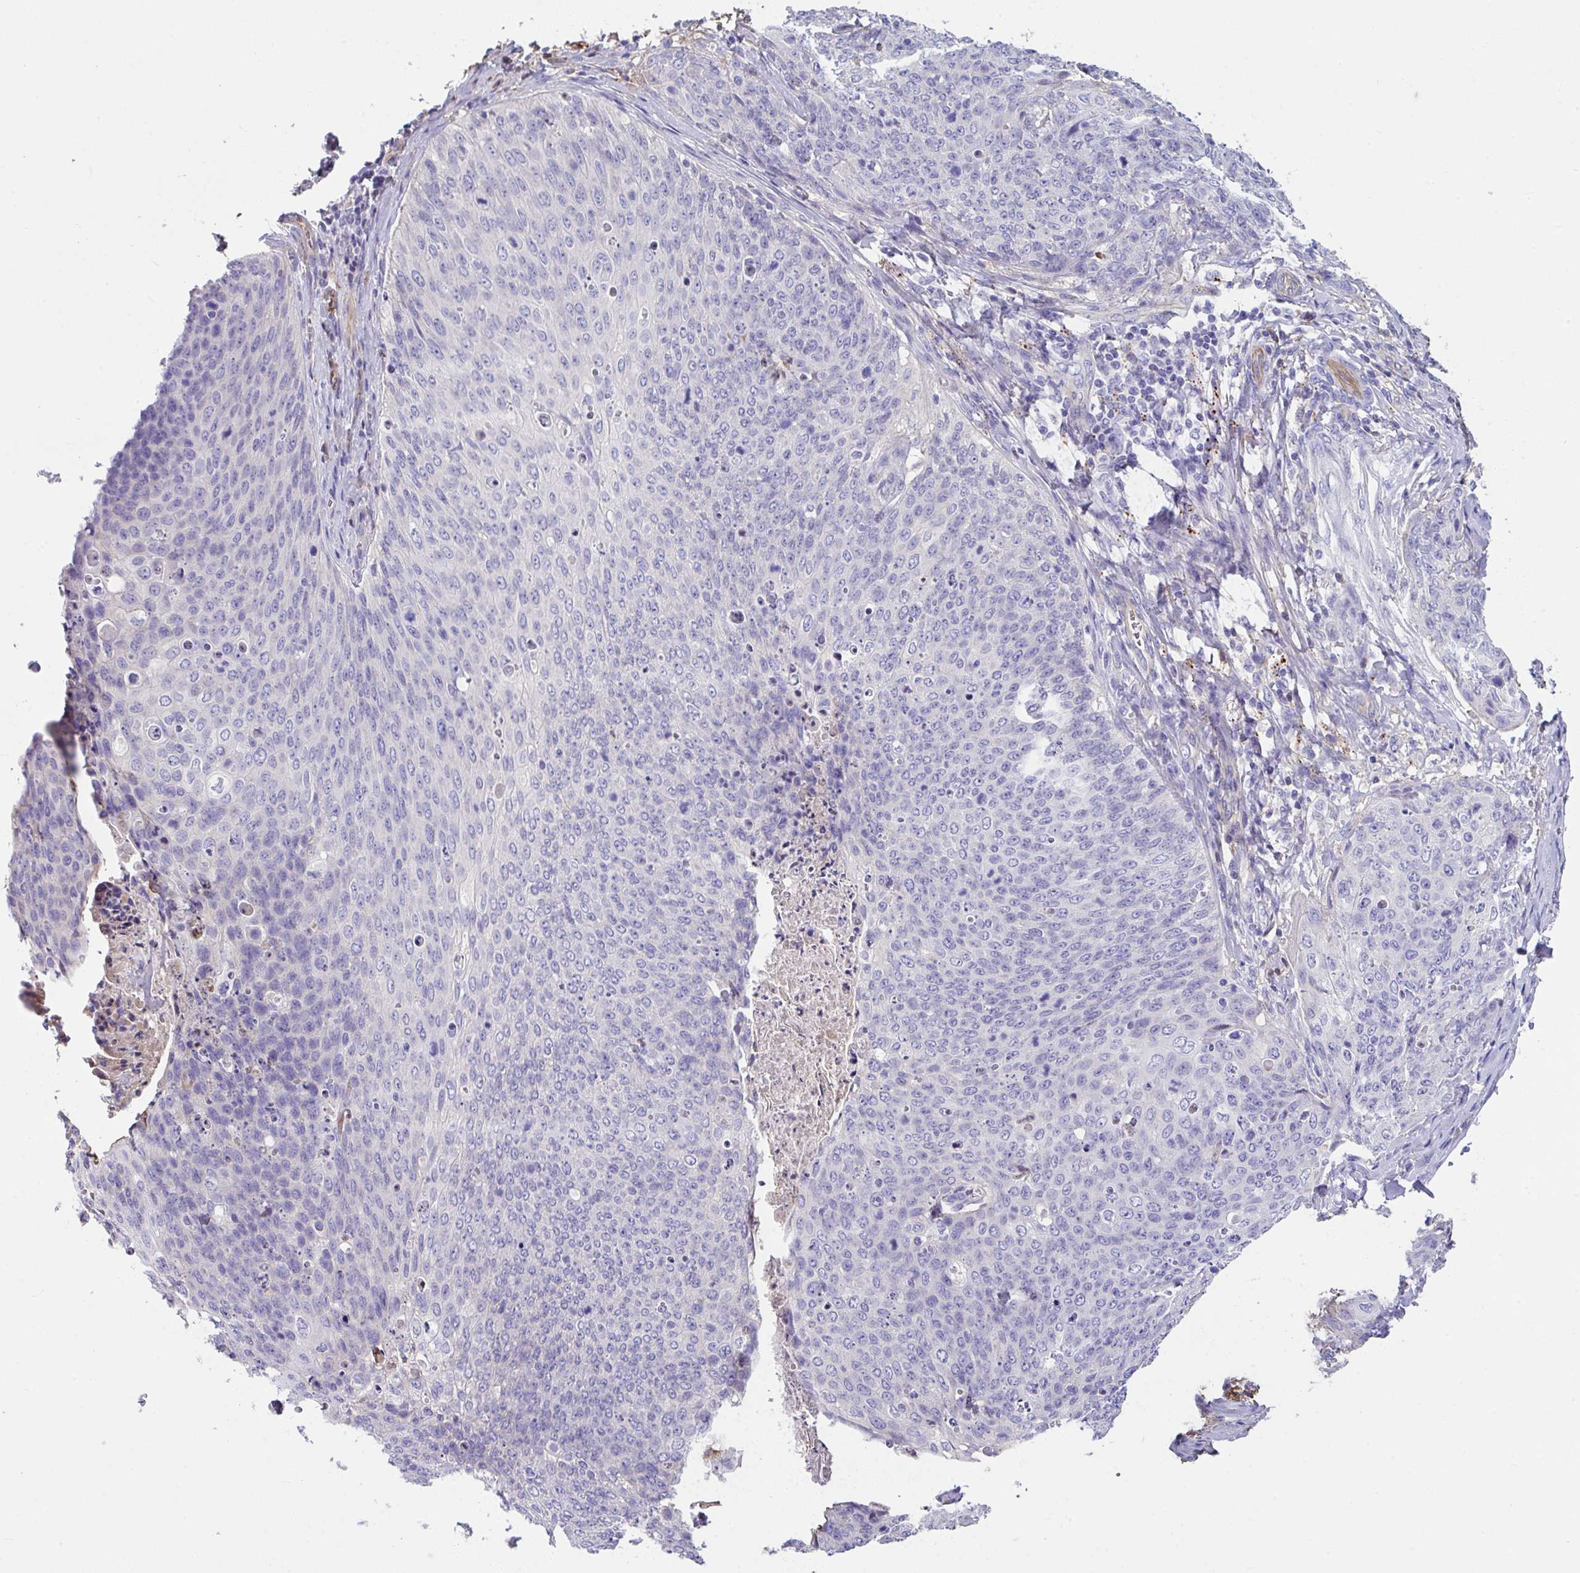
{"staining": {"intensity": "negative", "quantity": "none", "location": "none"}, "tissue": "skin cancer", "cell_type": "Tumor cells", "image_type": "cancer", "snomed": [{"axis": "morphology", "description": "Squamous cell carcinoma, NOS"}, {"axis": "topography", "description": "Skin"}, {"axis": "topography", "description": "Vulva"}], "caption": "An IHC image of skin cancer is shown. There is no staining in tumor cells of skin cancer.", "gene": "ZNF813", "patient": {"sex": "female", "age": 85}}